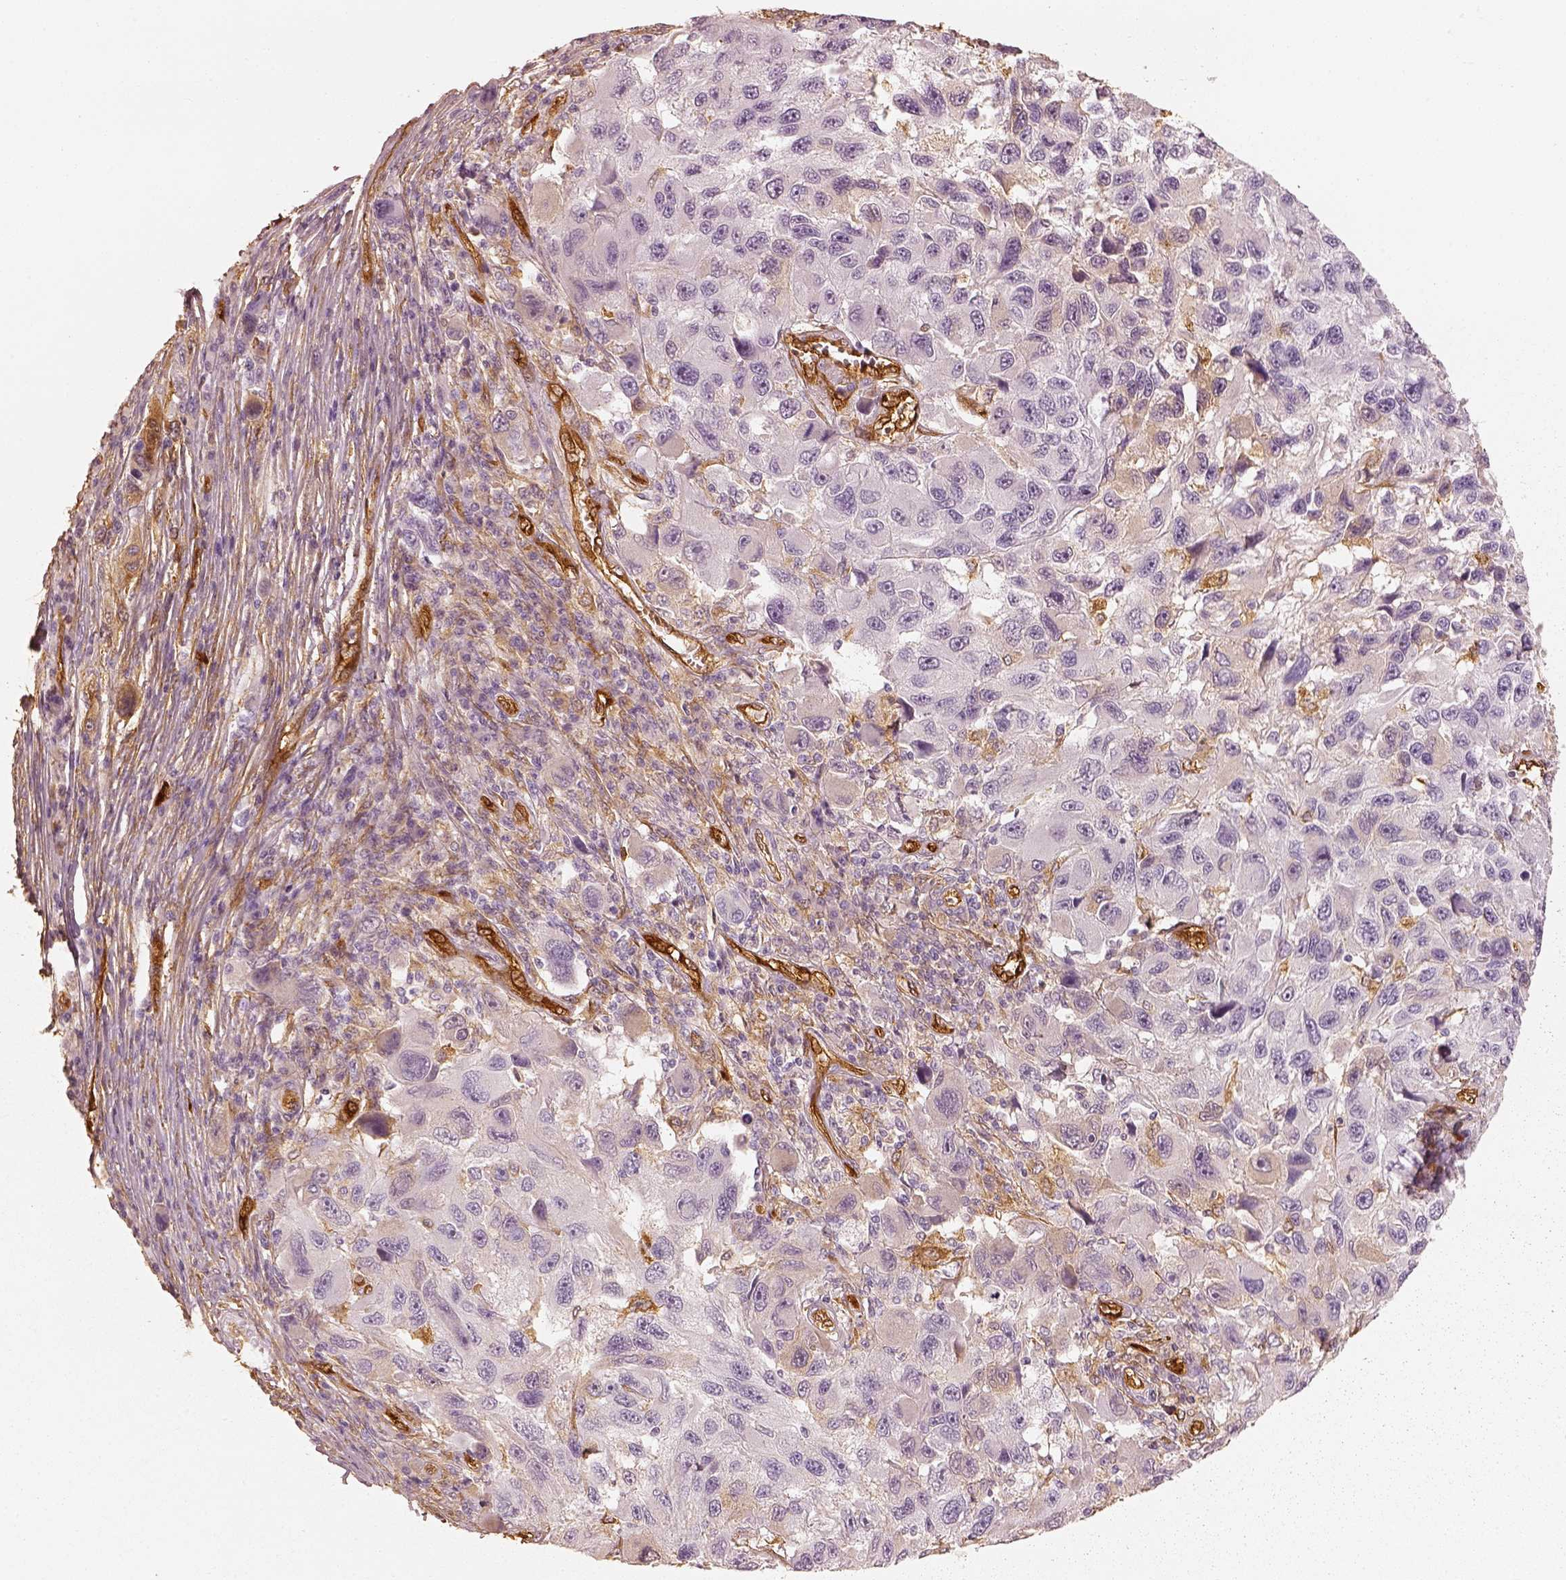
{"staining": {"intensity": "moderate", "quantity": "25%-75%", "location": "cytoplasmic/membranous"}, "tissue": "melanoma", "cell_type": "Tumor cells", "image_type": "cancer", "snomed": [{"axis": "morphology", "description": "Malignant melanoma, NOS"}, {"axis": "topography", "description": "Skin"}], "caption": "Malignant melanoma stained with DAB (3,3'-diaminobenzidine) IHC exhibits medium levels of moderate cytoplasmic/membranous staining in approximately 25%-75% of tumor cells. (DAB IHC, brown staining for protein, blue staining for nuclei).", "gene": "FSCN1", "patient": {"sex": "male", "age": 53}}